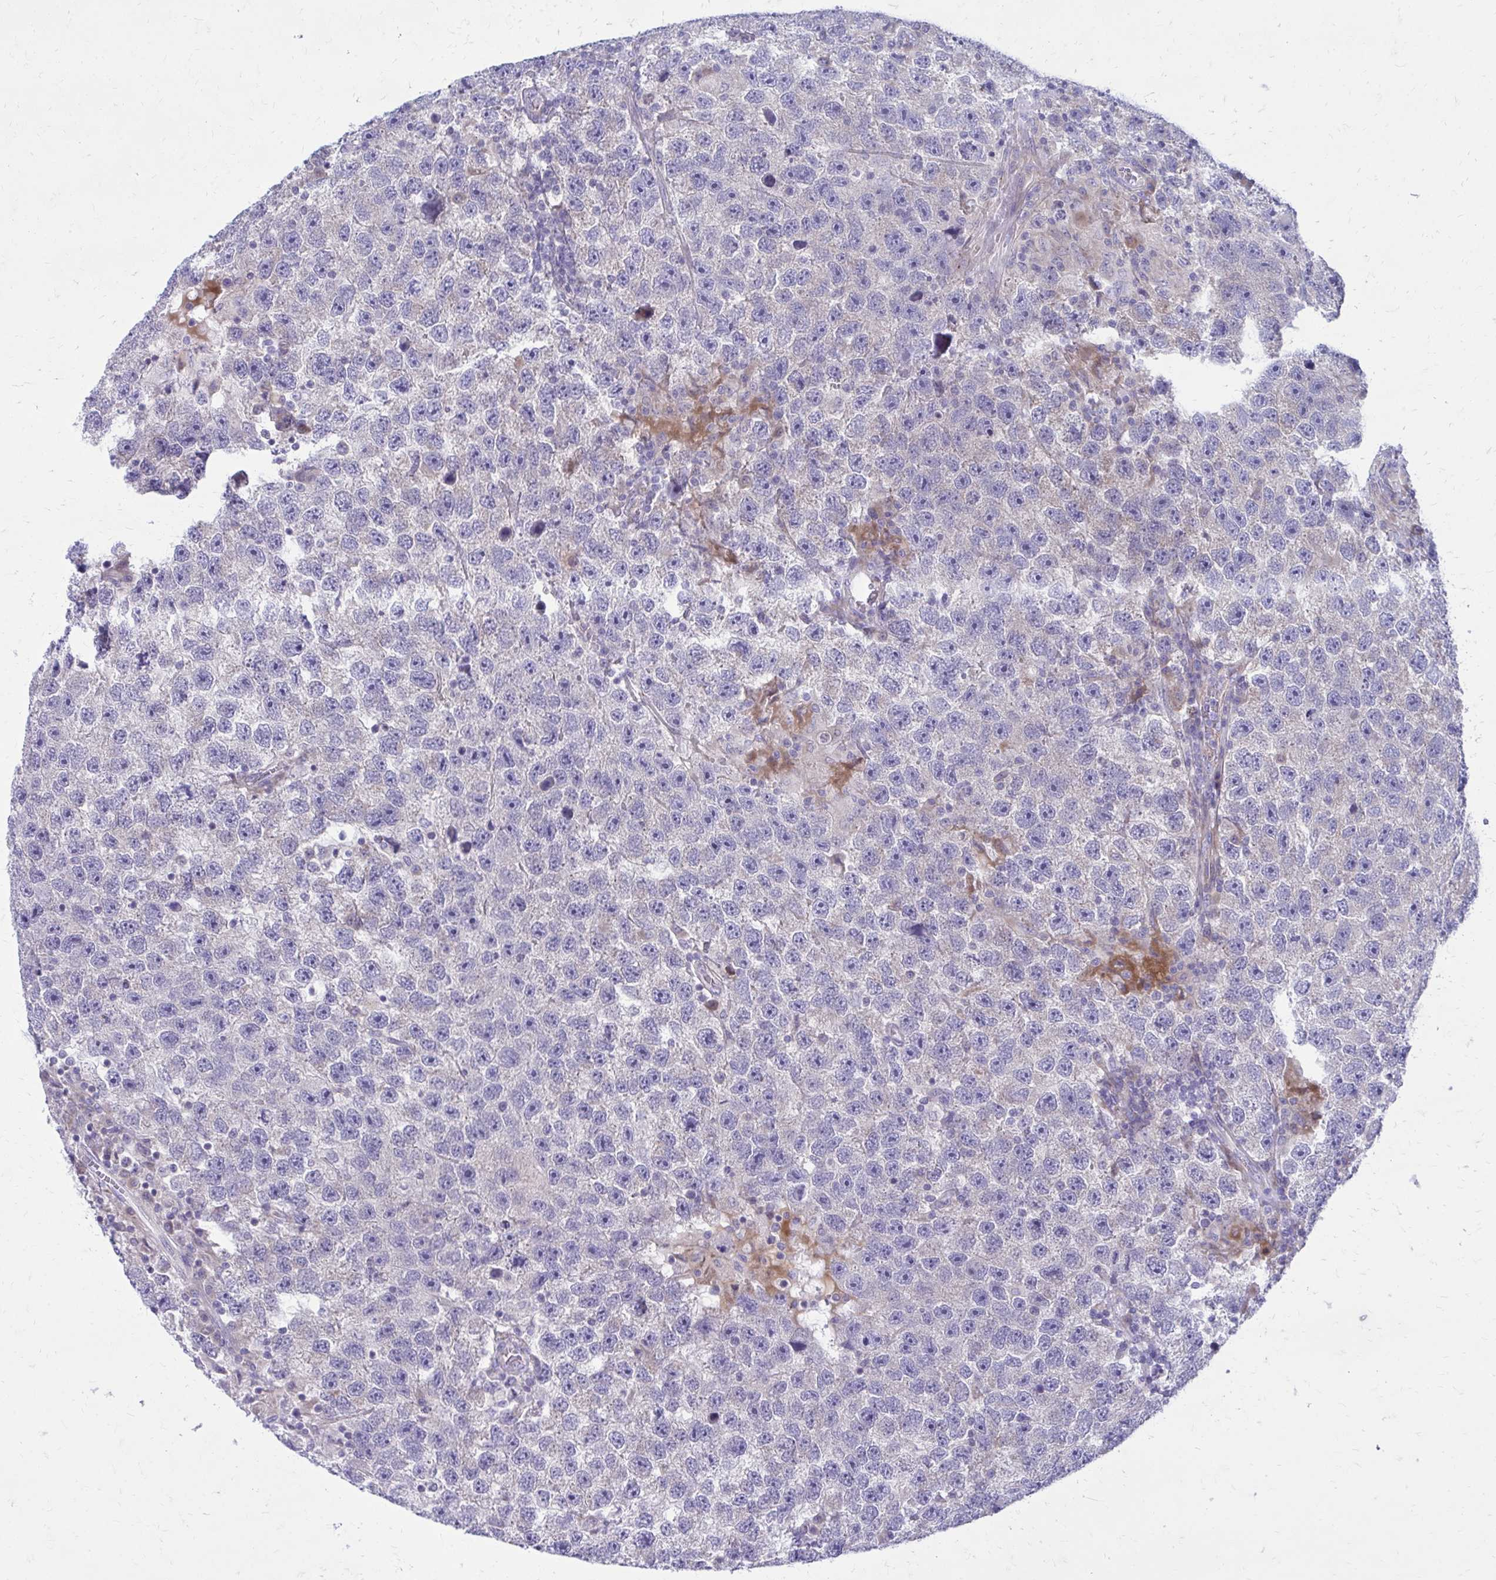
{"staining": {"intensity": "weak", "quantity": "<25%", "location": "cytoplasmic/membranous"}, "tissue": "testis cancer", "cell_type": "Tumor cells", "image_type": "cancer", "snomed": [{"axis": "morphology", "description": "Seminoma, NOS"}, {"axis": "topography", "description": "Testis"}], "caption": "This is an immunohistochemistry histopathology image of testis seminoma. There is no positivity in tumor cells.", "gene": "GIGYF2", "patient": {"sex": "male", "age": 26}}